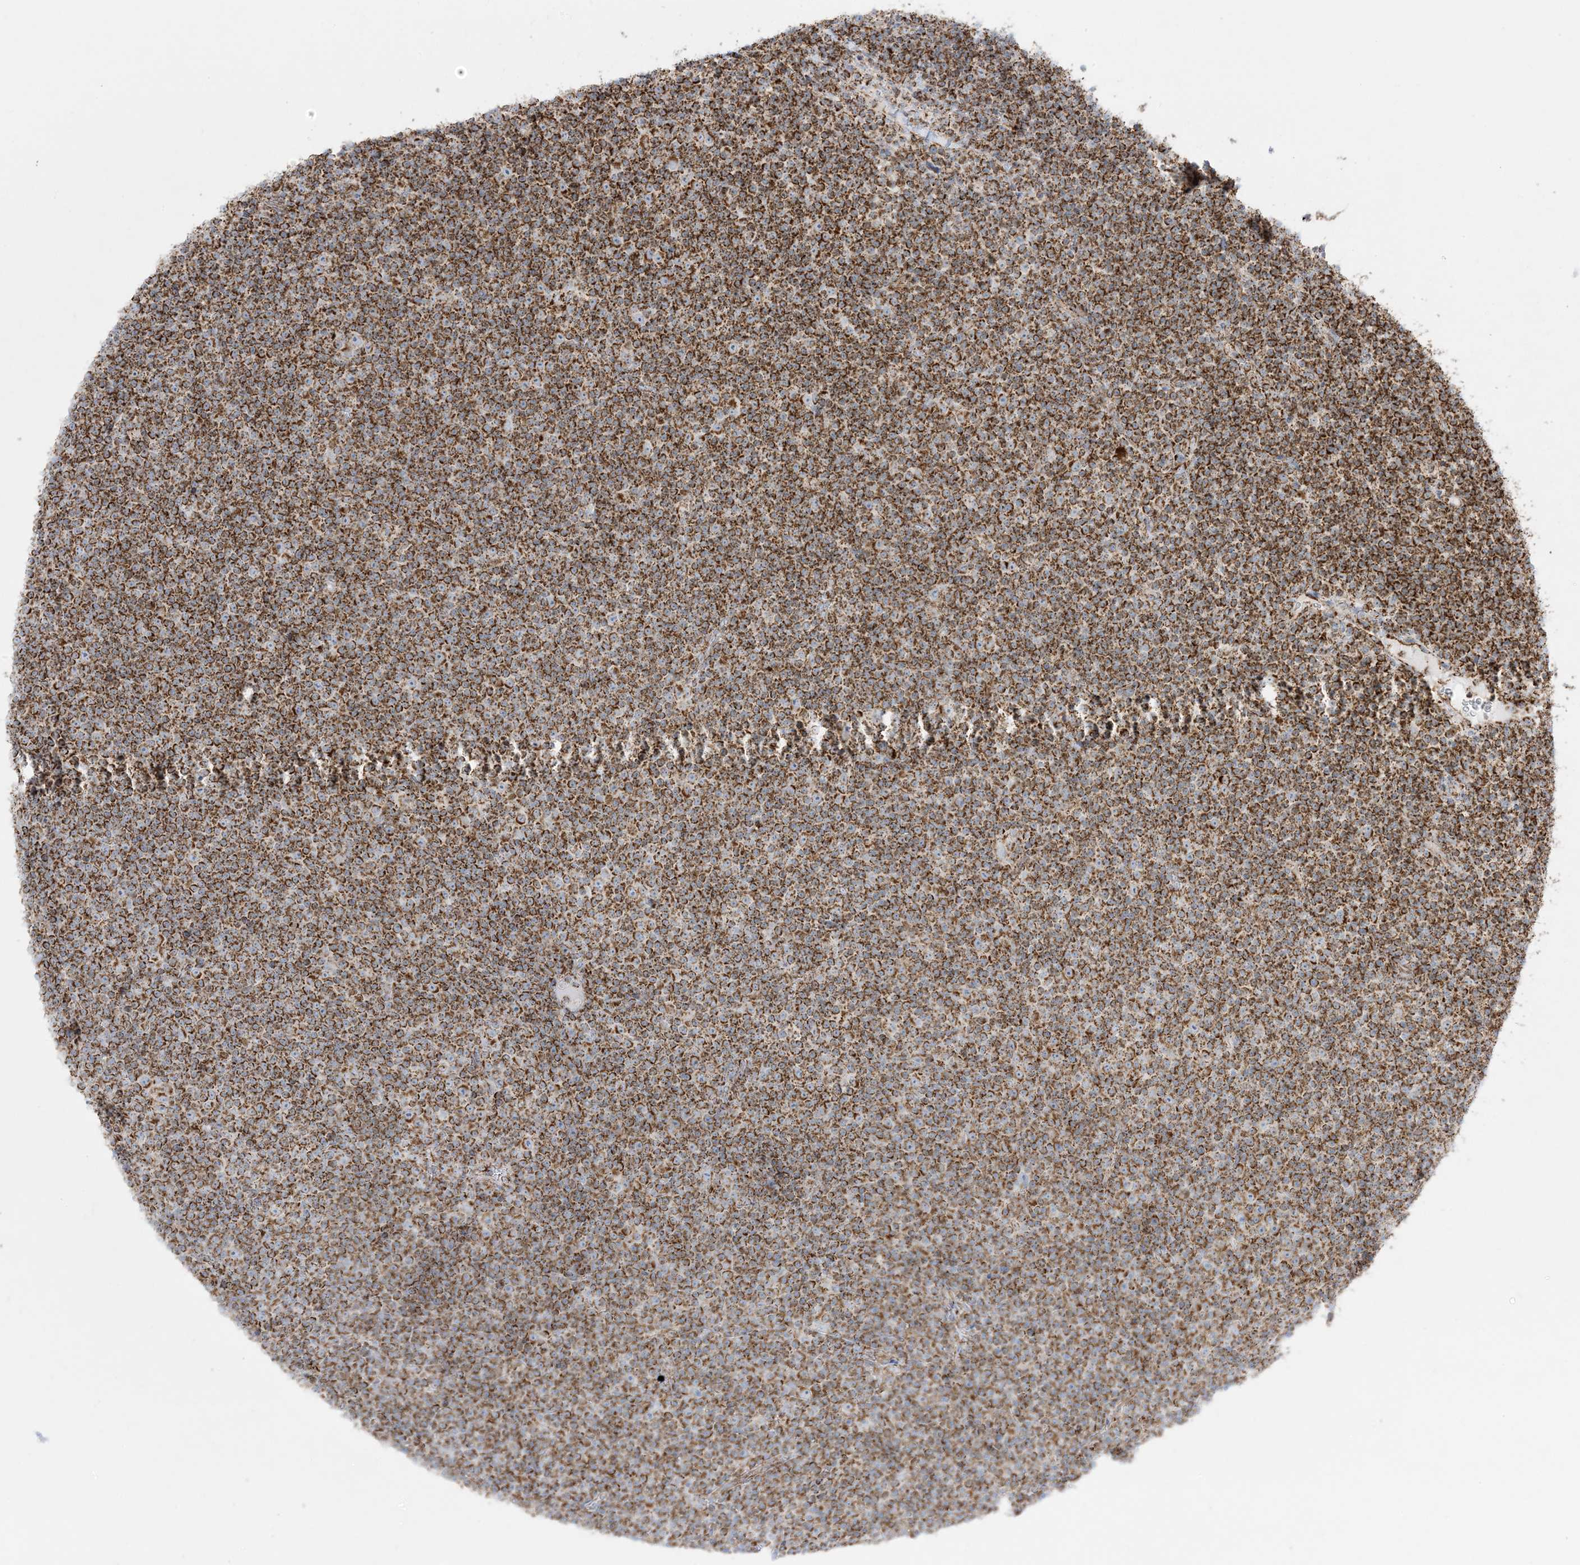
{"staining": {"intensity": "strong", "quantity": ">75%", "location": "cytoplasmic/membranous"}, "tissue": "lymphoma", "cell_type": "Tumor cells", "image_type": "cancer", "snomed": [{"axis": "morphology", "description": "Malignant lymphoma, non-Hodgkin's type, Low grade"}, {"axis": "topography", "description": "Lymph node"}], "caption": "Lymphoma stained with a brown dye shows strong cytoplasmic/membranous positive positivity in approximately >75% of tumor cells.", "gene": "MRPS36", "patient": {"sex": "female", "age": 67}}